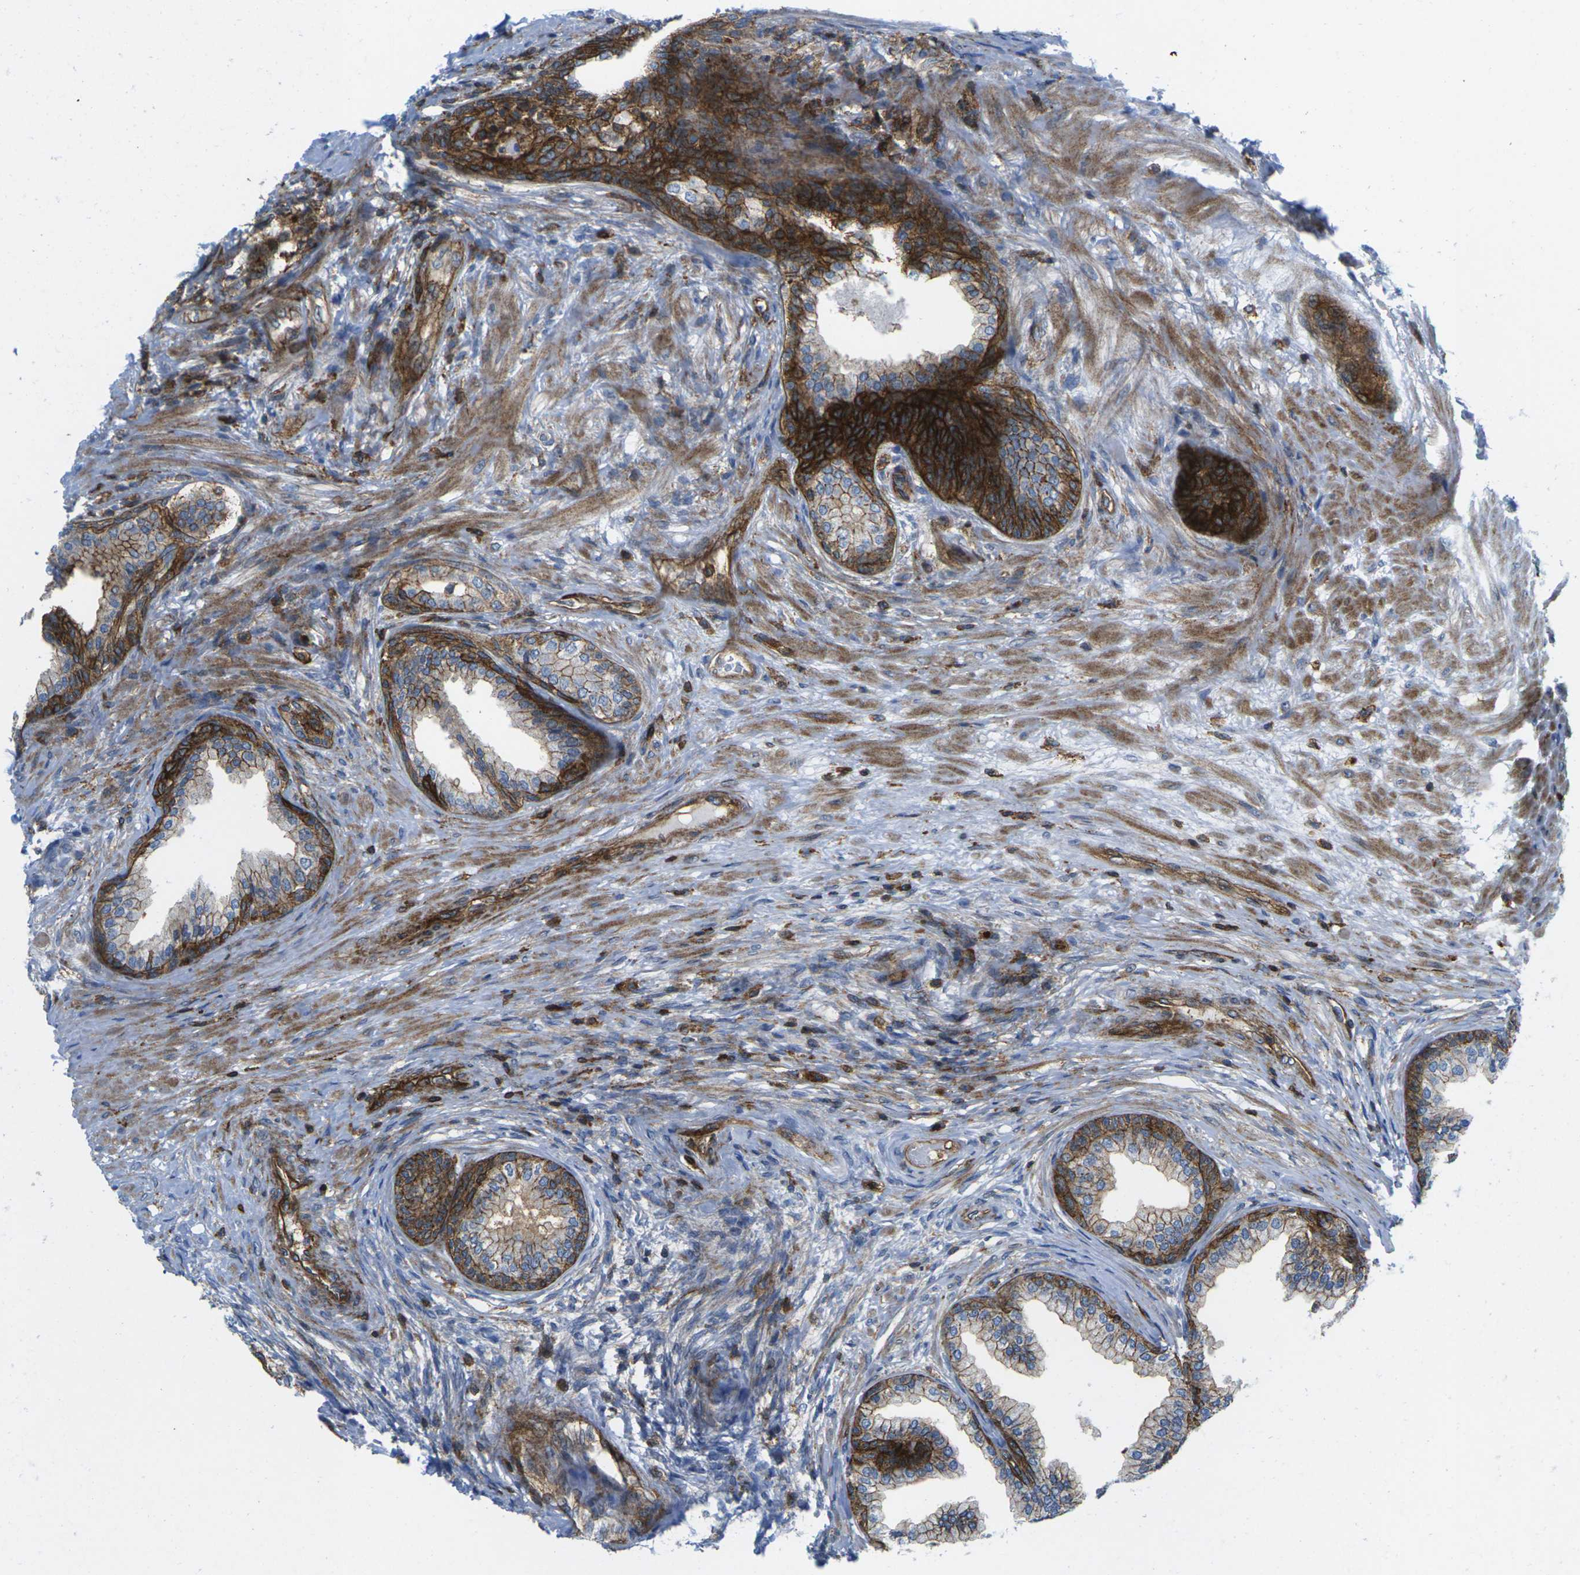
{"staining": {"intensity": "strong", "quantity": ">75%", "location": "cytoplasmic/membranous"}, "tissue": "prostate", "cell_type": "Glandular cells", "image_type": "normal", "snomed": [{"axis": "morphology", "description": "Normal tissue, NOS"}, {"axis": "topography", "description": "Prostate"}], "caption": "Immunohistochemistry (DAB) staining of benign prostate reveals strong cytoplasmic/membranous protein positivity in approximately >75% of glandular cells.", "gene": "IQGAP1", "patient": {"sex": "male", "age": 76}}